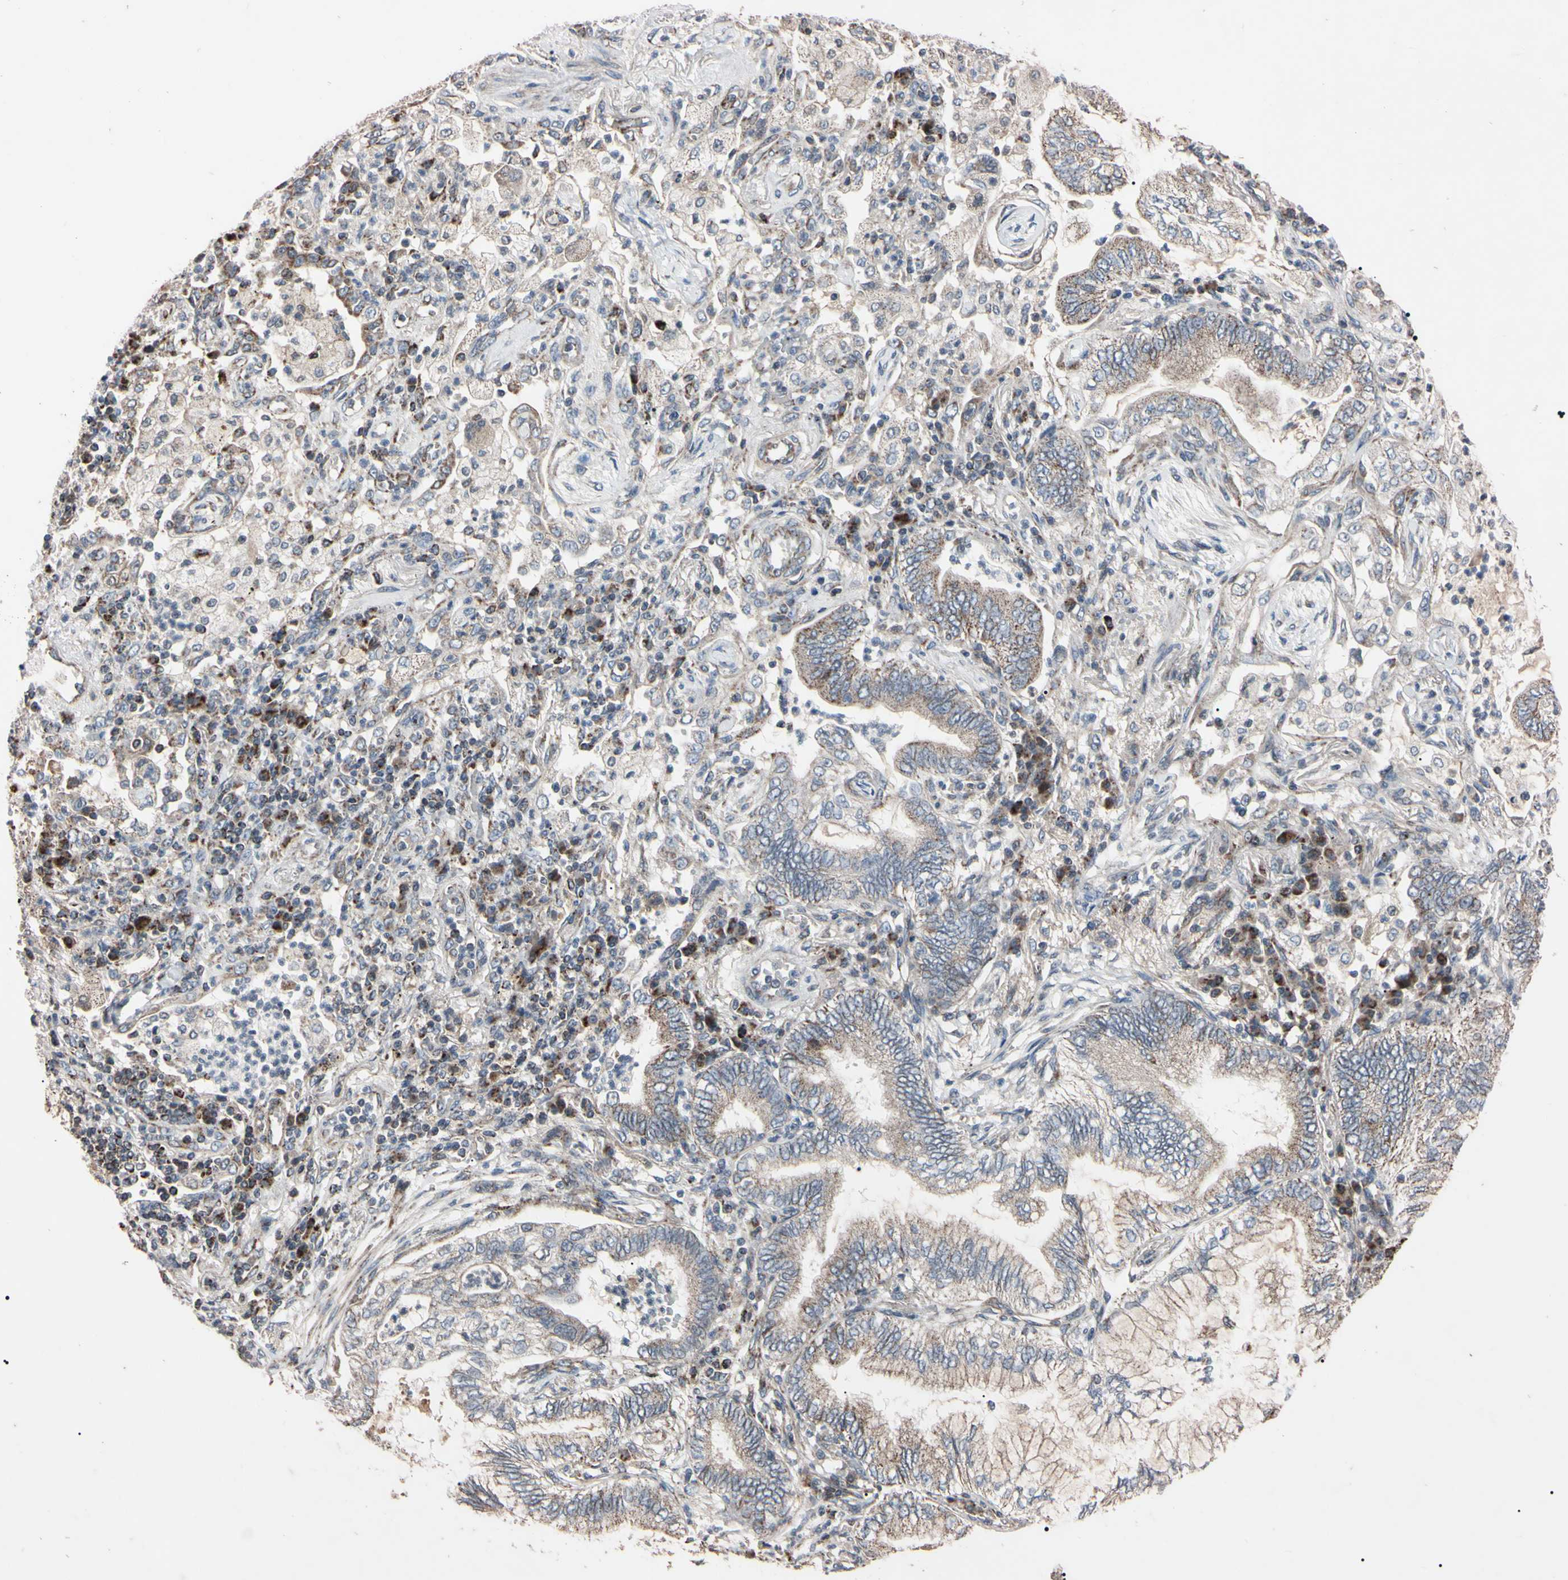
{"staining": {"intensity": "weak", "quantity": "25%-75%", "location": "cytoplasmic/membranous"}, "tissue": "lung cancer", "cell_type": "Tumor cells", "image_type": "cancer", "snomed": [{"axis": "morphology", "description": "Normal tissue, NOS"}, {"axis": "morphology", "description": "Adenocarcinoma, NOS"}, {"axis": "topography", "description": "Bronchus"}, {"axis": "topography", "description": "Lung"}], "caption": "Approximately 25%-75% of tumor cells in lung adenocarcinoma exhibit weak cytoplasmic/membranous protein expression as visualized by brown immunohistochemical staining.", "gene": "TNFRSF1A", "patient": {"sex": "female", "age": 70}}